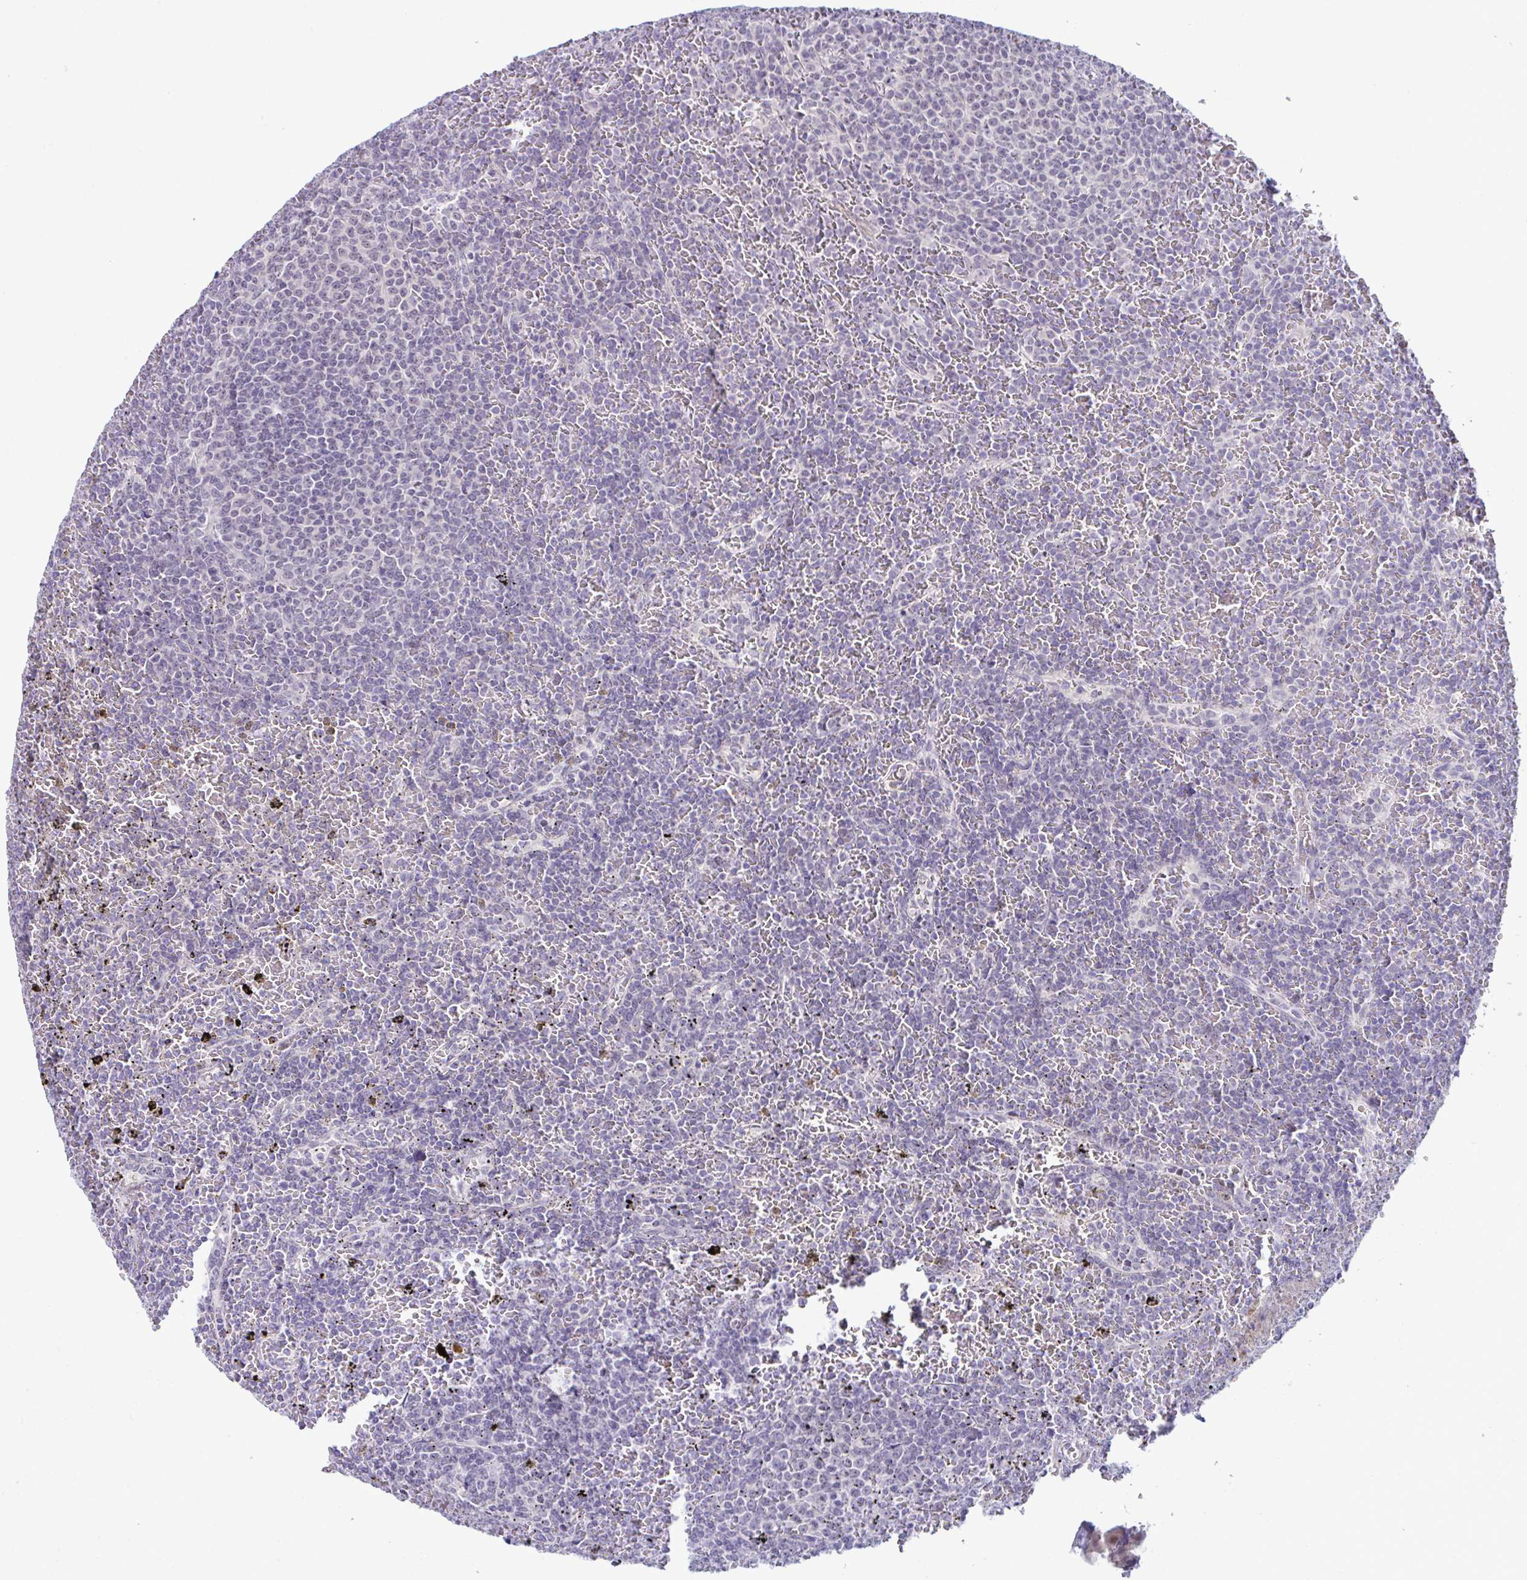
{"staining": {"intensity": "negative", "quantity": "none", "location": "none"}, "tissue": "lymphoma", "cell_type": "Tumor cells", "image_type": "cancer", "snomed": [{"axis": "morphology", "description": "Malignant lymphoma, non-Hodgkin's type, Low grade"}, {"axis": "topography", "description": "Spleen"}], "caption": "This is a photomicrograph of IHC staining of malignant lymphoma, non-Hodgkin's type (low-grade), which shows no staining in tumor cells. (DAB IHC with hematoxylin counter stain).", "gene": "USP35", "patient": {"sex": "female", "age": 77}}